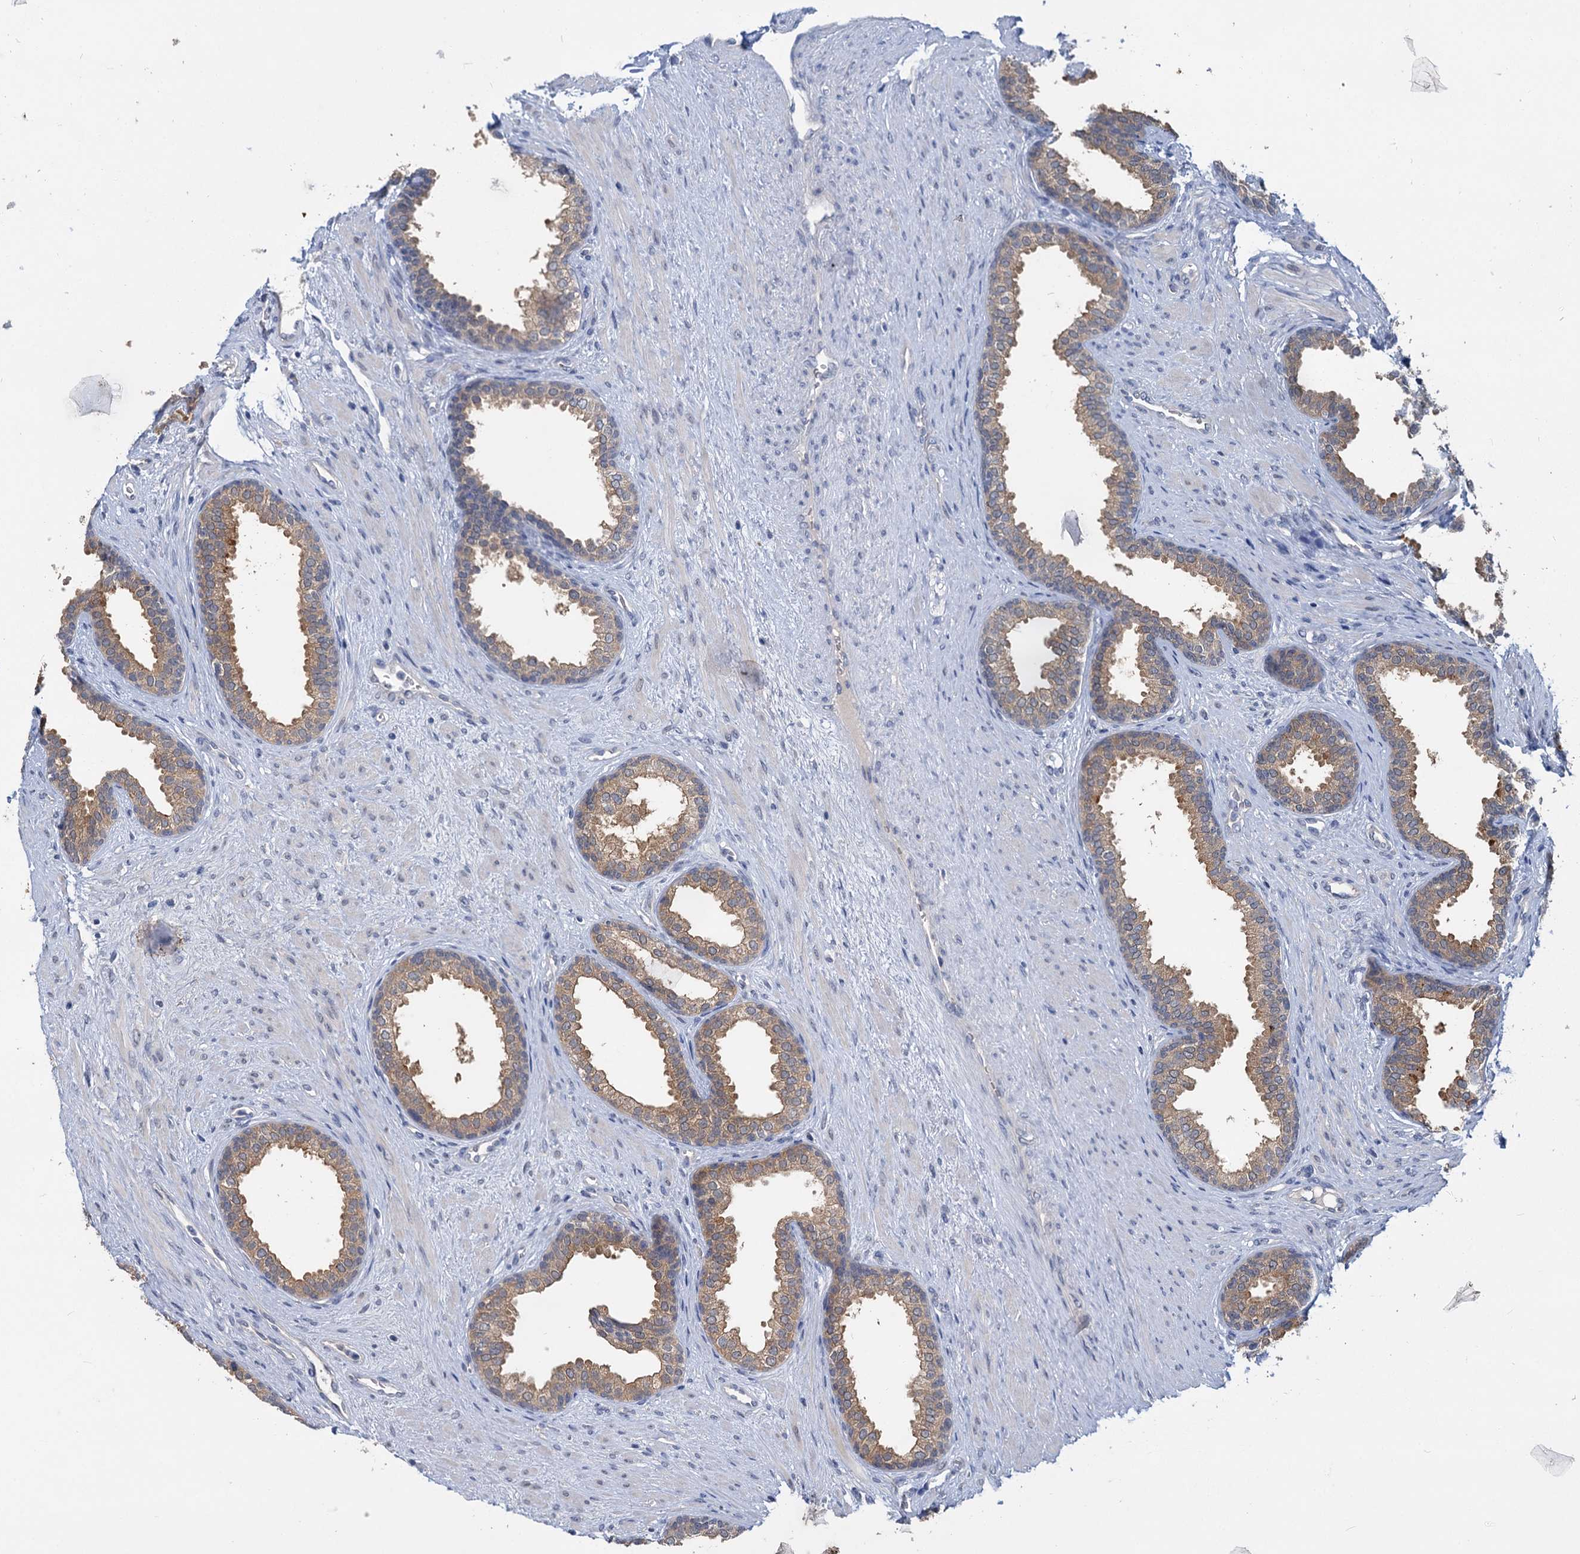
{"staining": {"intensity": "strong", "quantity": "25%-75%", "location": "cytoplasmic/membranous"}, "tissue": "prostate", "cell_type": "Glandular cells", "image_type": "normal", "snomed": [{"axis": "morphology", "description": "Normal tissue, NOS"}, {"axis": "topography", "description": "Prostate"}], "caption": "DAB immunohistochemical staining of normal human prostate demonstrates strong cytoplasmic/membranous protein staining in approximately 25%-75% of glandular cells.", "gene": "ANKRD42", "patient": {"sex": "male", "age": 76}}